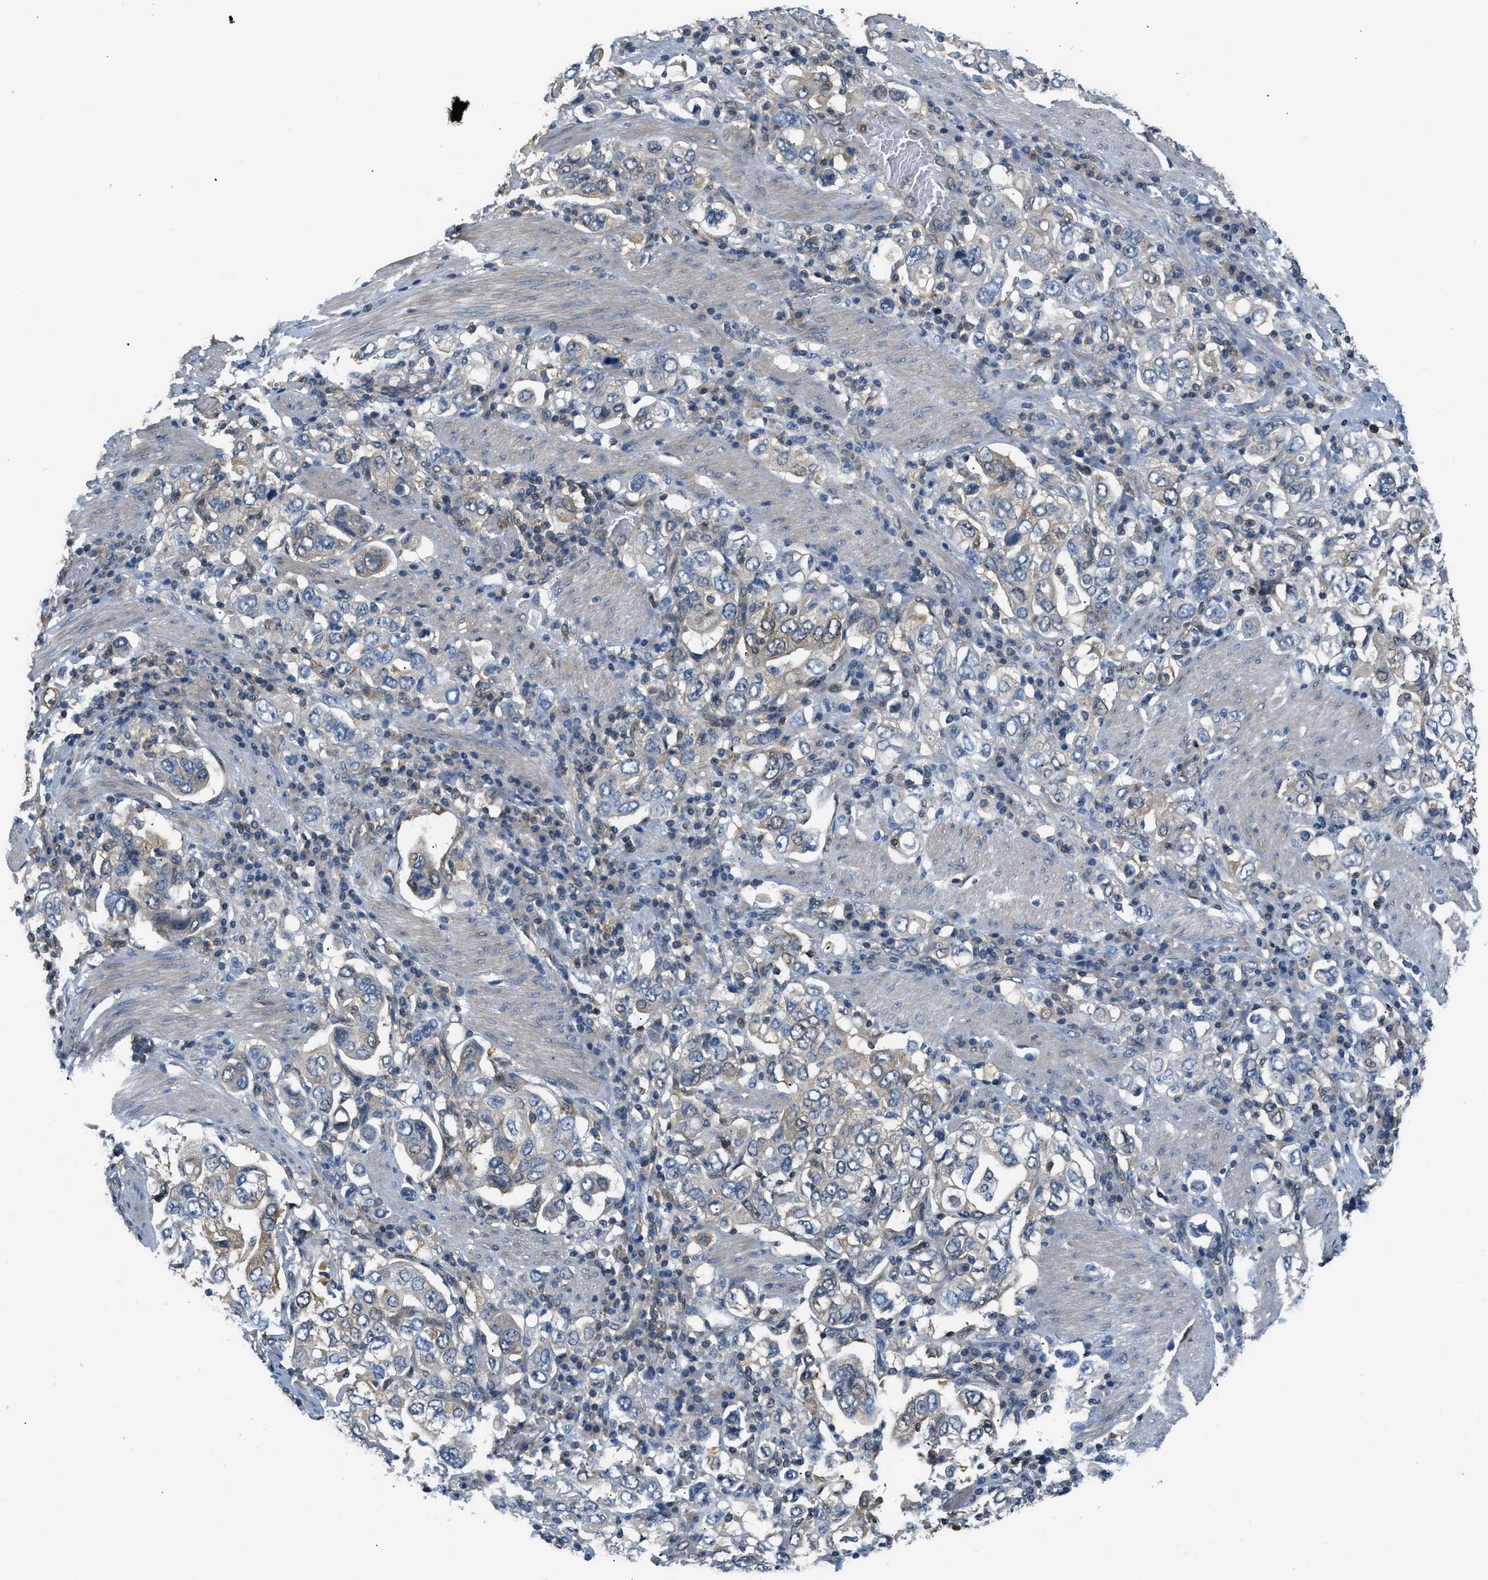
{"staining": {"intensity": "moderate", "quantity": "25%-75%", "location": "cytoplasmic/membranous"}, "tissue": "stomach cancer", "cell_type": "Tumor cells", "image_type": "cancer", "snomed": [{"axis": "morphology", "description": "Adenocarcinoma, NOS"}, {"axis": "topography", "description": "Stomach, upper"}], "caption": "This photomicrograph shows stomach cancer (adenocarcinoma) stained with immunohistochemistry (IHC) to label a protein in brown. The cytoplasmic/membranous of tumor cells show moderate positivity for the protein. Nuclei are counter-stained blue.", "gene": "EIF4EBP2", "patient": {"sex": "male", "age": 62}}